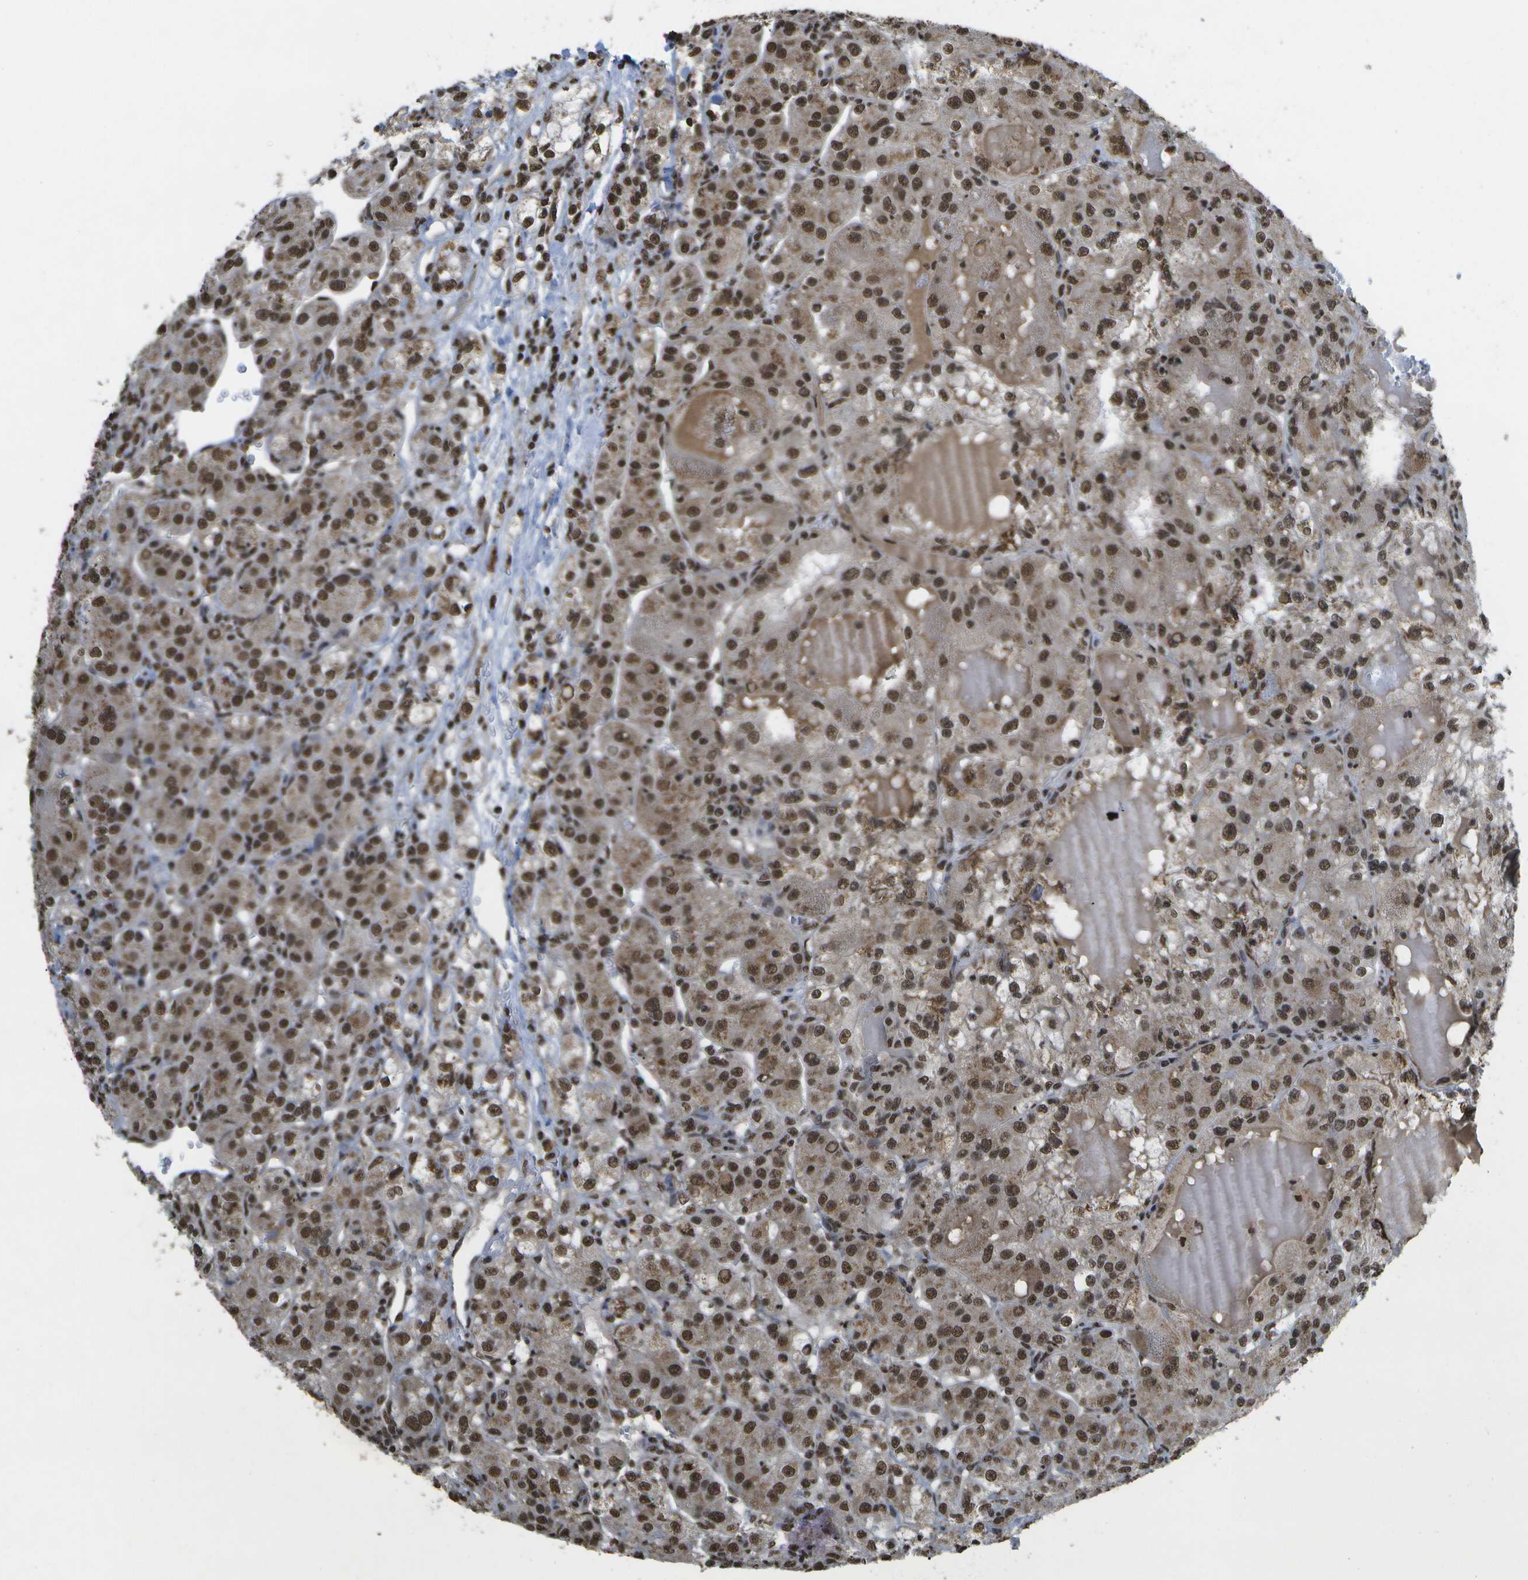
{"staining": {"intensity": "strong", "quantity": ">75%", "location": "cytoplasmic/membranous,nuclear"}, "tissue": "renal cancer", "cell_type": "Tumor cells", "image_type": "cancer", "snomed": [{"axis": "morphology", "description": "Normal tissue, NOS"}, {"axis": "morphology", "description": "Adenocarcinoma, NOS"}, {"axis": "topography", "description": "Kidney"}], "caption": "Brown immunohistochemical staining in renal adenocarcinoma reveals strong cytoplasmic/membranous and nuclear staining in approximately >75% of tumor cells.", "gene": "SPEN", "patient": {"sex": "male", "age": 61}}